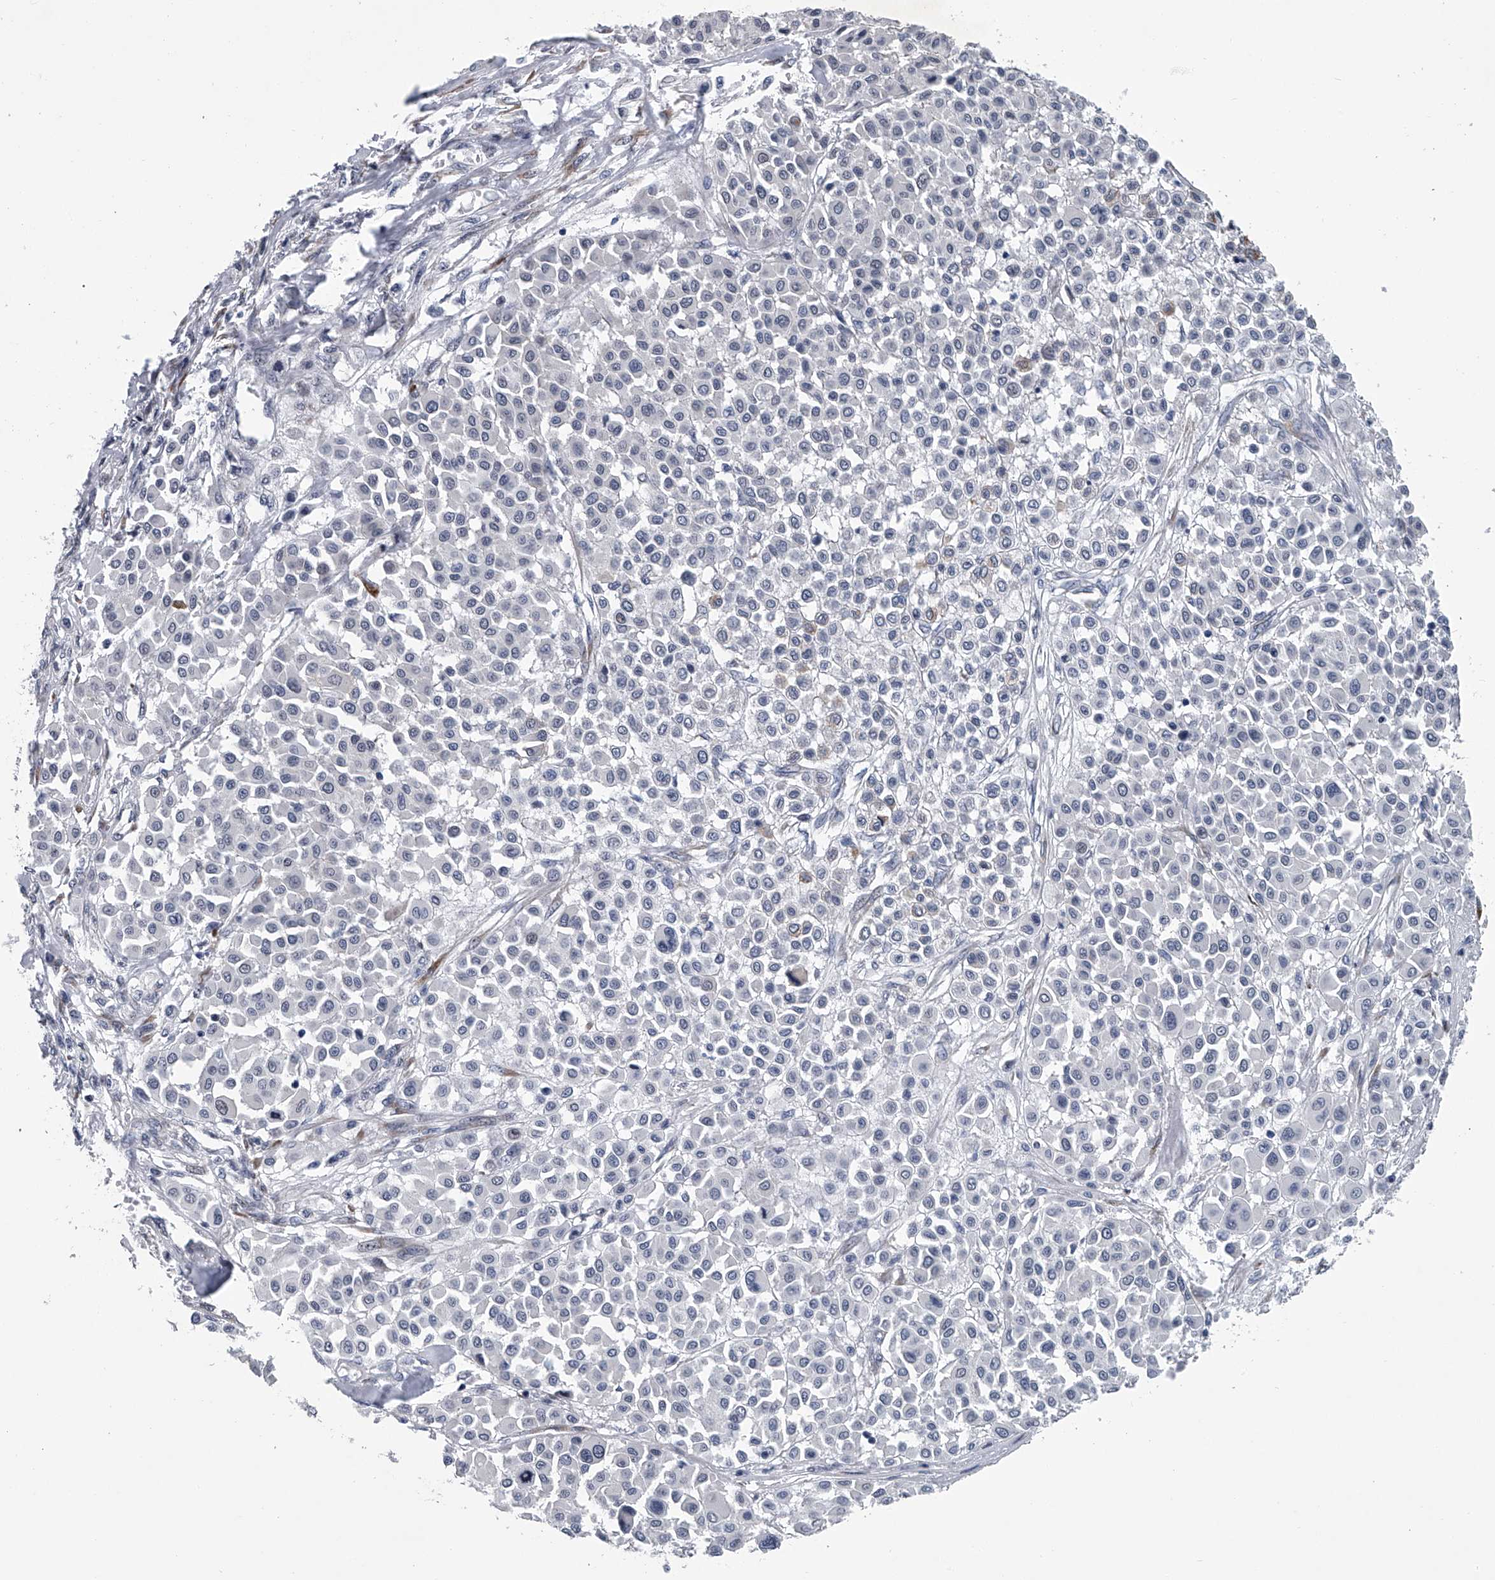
{"staining": {"intensity": "negative", "quantity": "none", "location": "none"}, "tissue": "melanoma", "cell_type": "Tumor cells", "image_type": "cancer", "snomed": [{"axis": "morphology", "description": "Malignant melanoma, Metastatic site"}, {"axis": "topography", "description": "Soft tissue"}], "caption": "Immunohistochemistry (IHC) photomicrograph of neoplastic tissue: melanoma stained with DAB demonstrates no significant protein staining in tumor cells. The staining was performed using DAB to visualize the protein expression in brown, while the nuclei were stained in blue with hematoxylin (Magnification: 20x).", "gene": "PPP2R5D", "patient": {"sex": "male", "age": 41}}